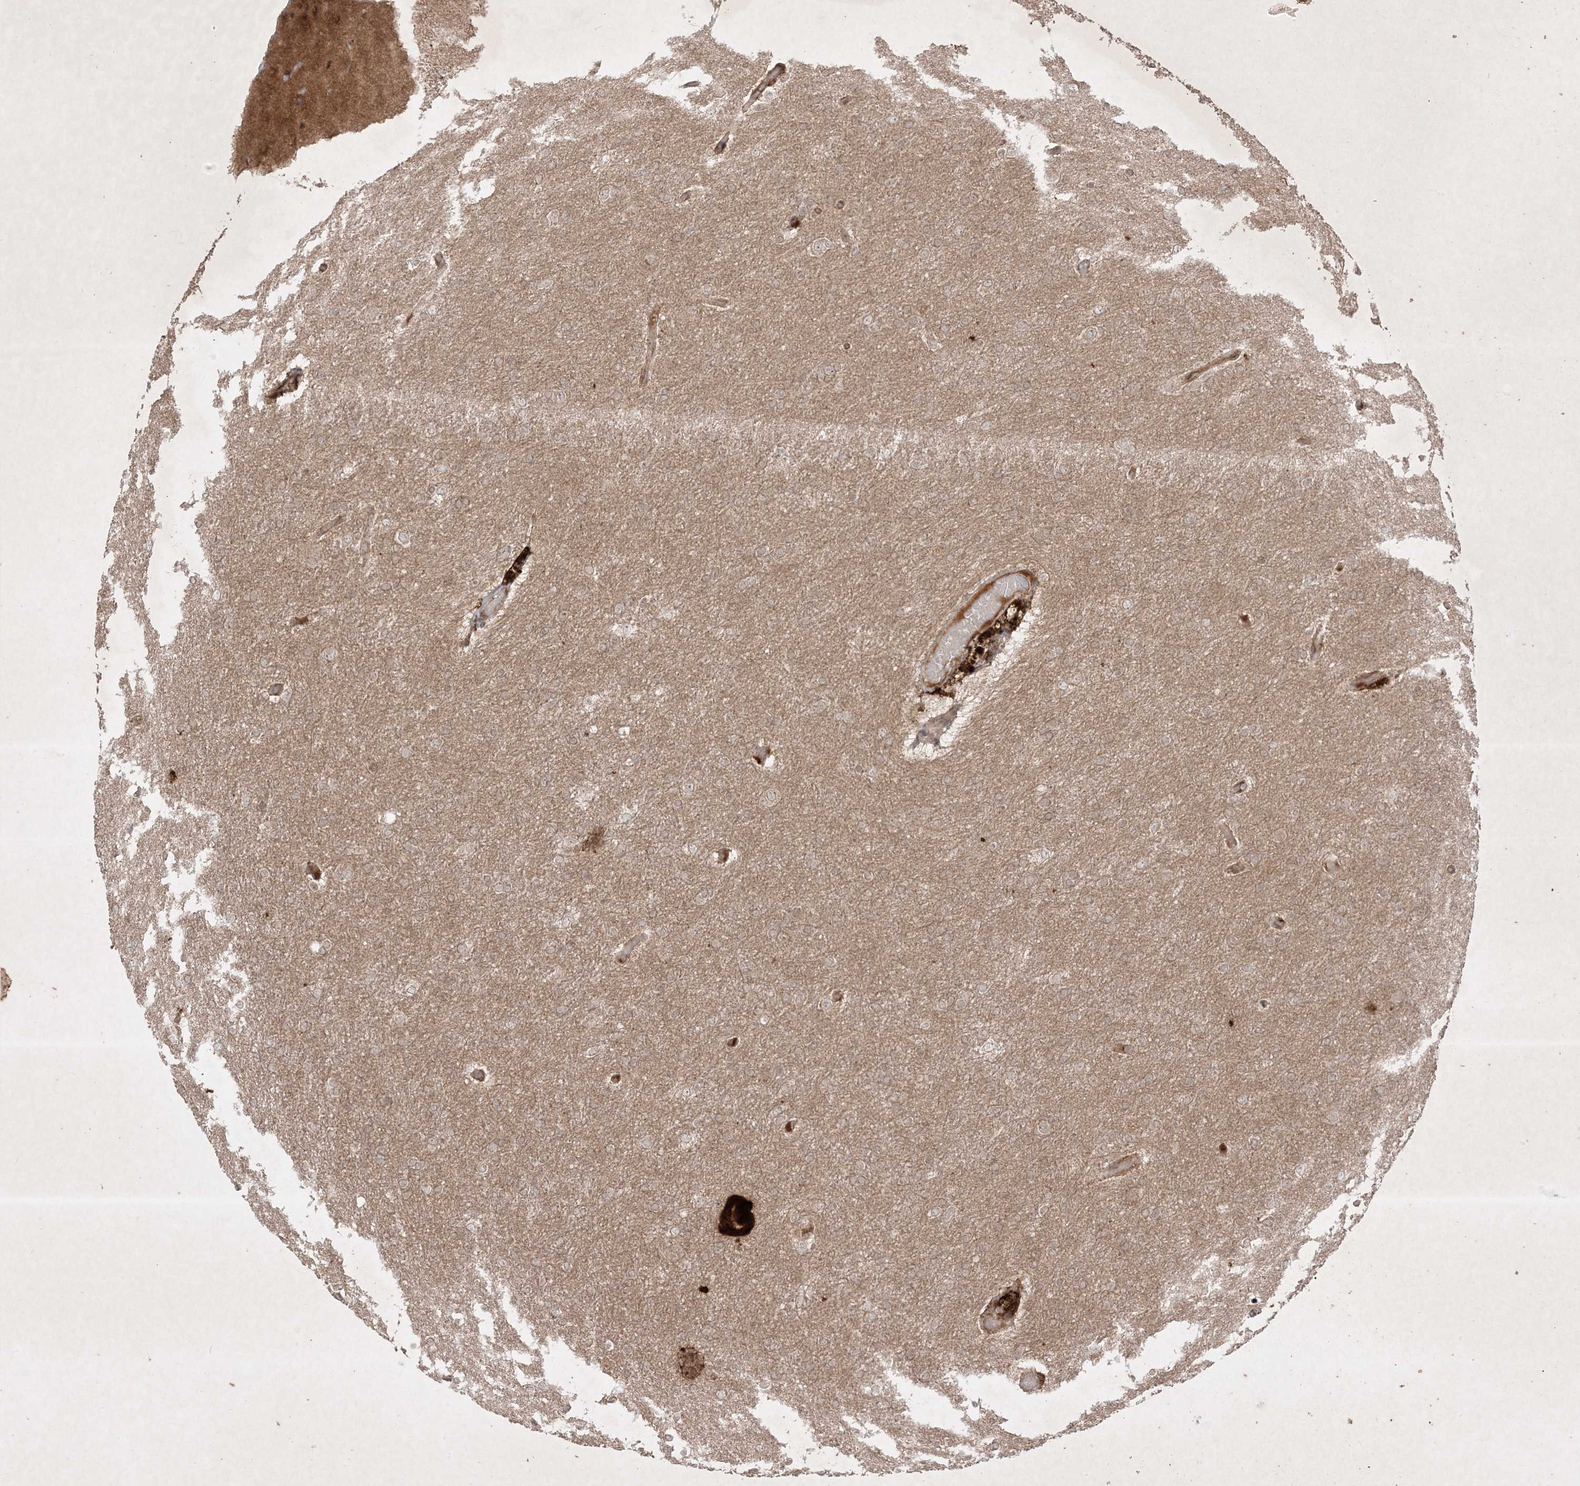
{"staining": {"intensity": "weak", "quantity": "25%-75%", "location": "cytoplasmic/membranous"}, "tissue": "glioma", "cell_type": "Tumor cells", "image_type": "cancer", "snomed": [{"axis": "morphology", "description": "Glioma, malignant, High grade"}, {"axis": "topography", "description": "Cerebral cortex"}], "caption": "The micrograph displays a brown stain indicating the presence of a protein in the cytoplasmic/membranous of tumor cells in malignant high-grade glioma.", "gene": "PTK6", "patient": {"sex": "female", "age": 36}}